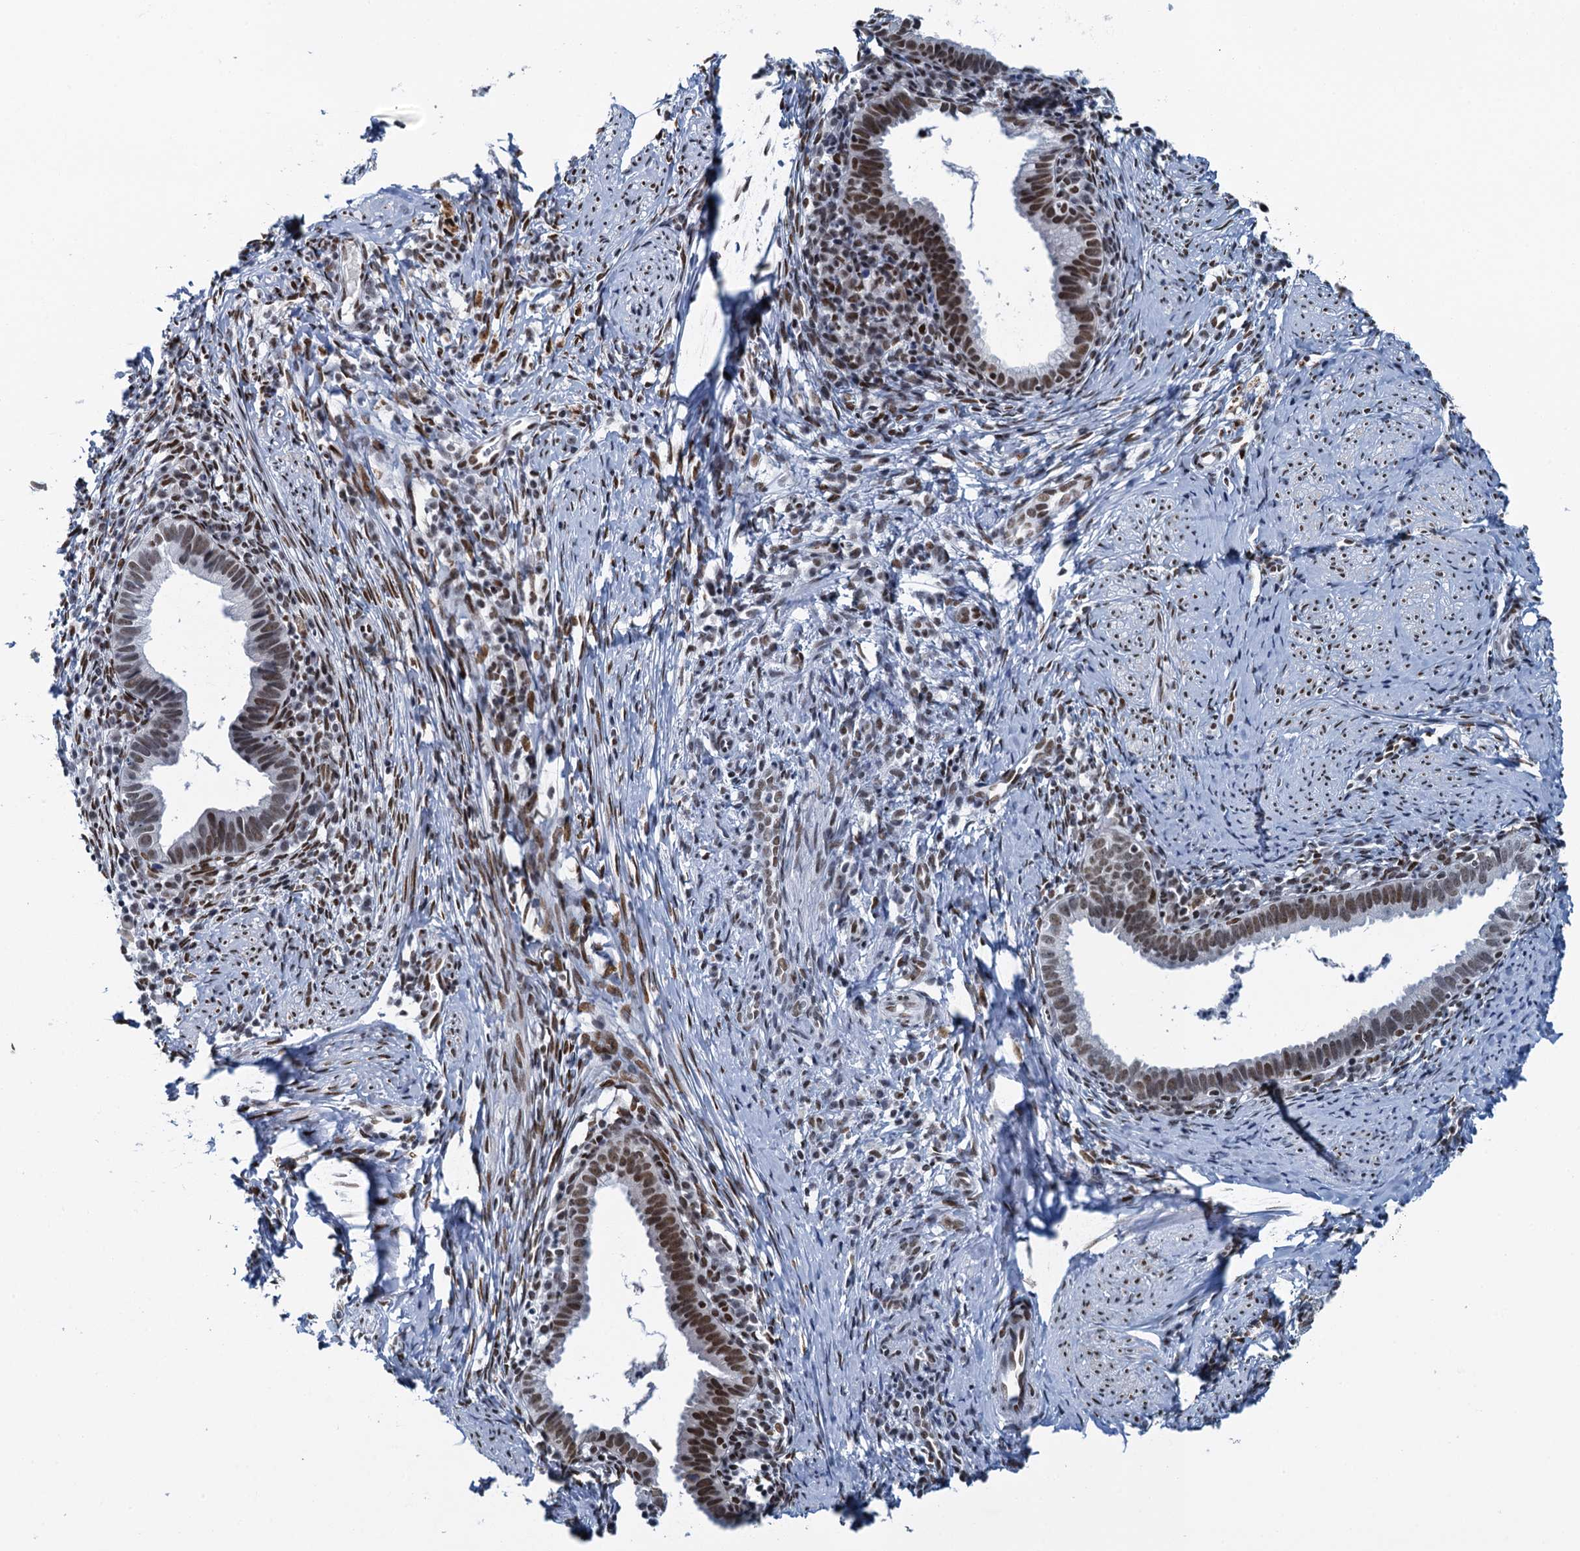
{"staining": {"intensity": "moderate", "quantity": ">75%", "location": "nuclear"}, "tissue": "cervical cancer", "cell_type": "Tumor cells", "image_type": "cancer", "snomed": [{"axis": "morphology", "description": "Adenocarcinoma, NOS"}, {"axis": "topography", "description": "Cervix"}], "caption": "Immunohistochemistry image of human cervical adenocarcinoma stained for a protein (brown), which exhibits medium levels of moderate nuclear expression in about >75% of tumor cells.", "gene": "HNRNPUL2", "patient": {"sex": "female", "age": 36}}